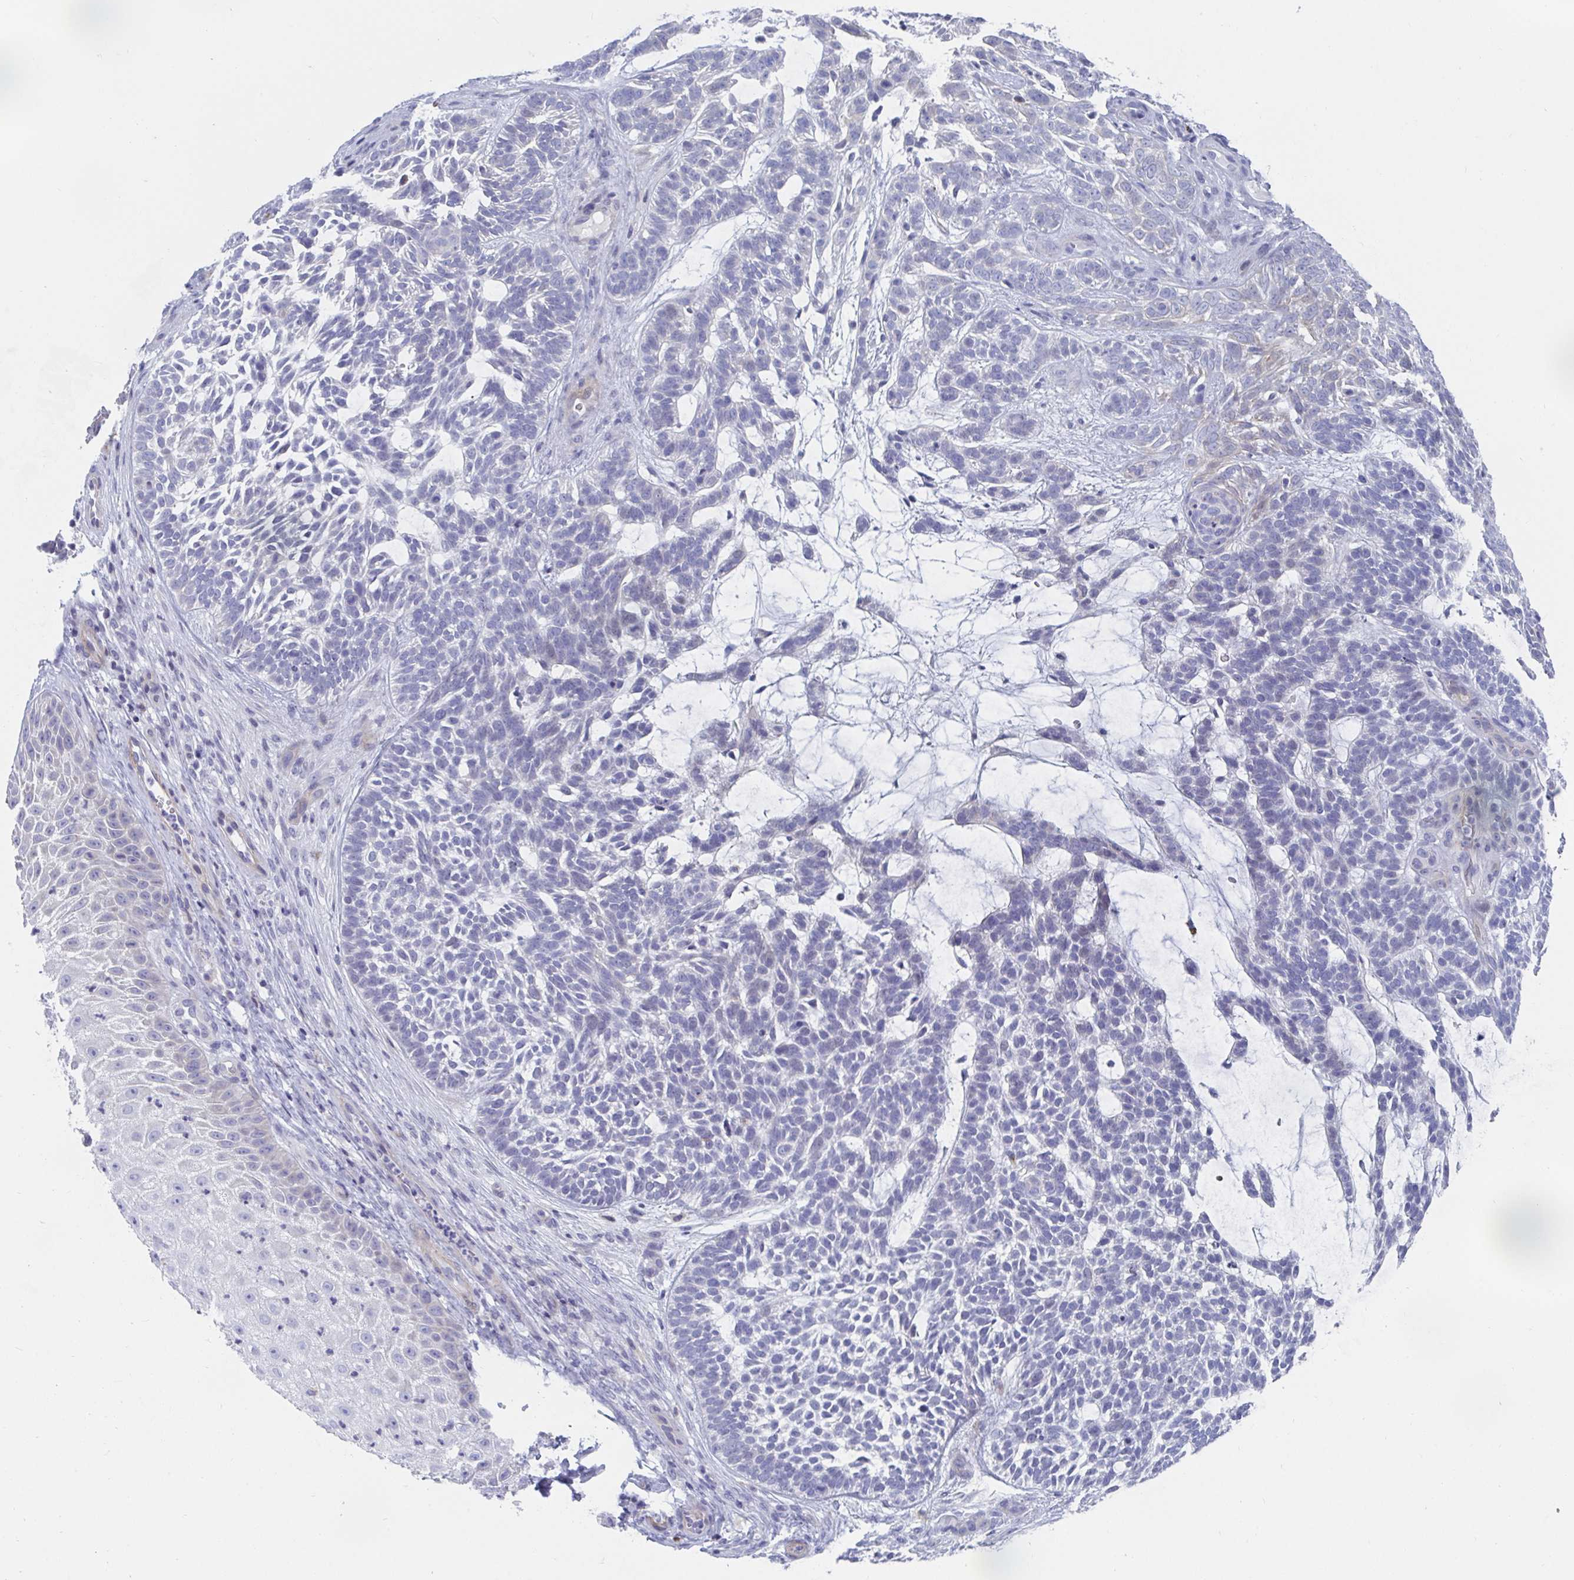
{"staining": {"intensity": "negative", "quantity": "none", "location": "none"}, "tissue": "skin cancer", "cell_type": "Tumor cells", "image_type": "cancer", "snomed": [{"axis": "morphology", "description": "Basal cell carcinoma"}, {"axis": "topography", "description": "Skin"}, {"axis": "topography", "description": "Skin, foot"}], "caption": "Skin cancer (basal cell carcinoma) was stained to show a protein in brown. There is no significant expression in tumor cells.", "gene": "ZFP82", "patient": {"sex": "female", "age": 77}}